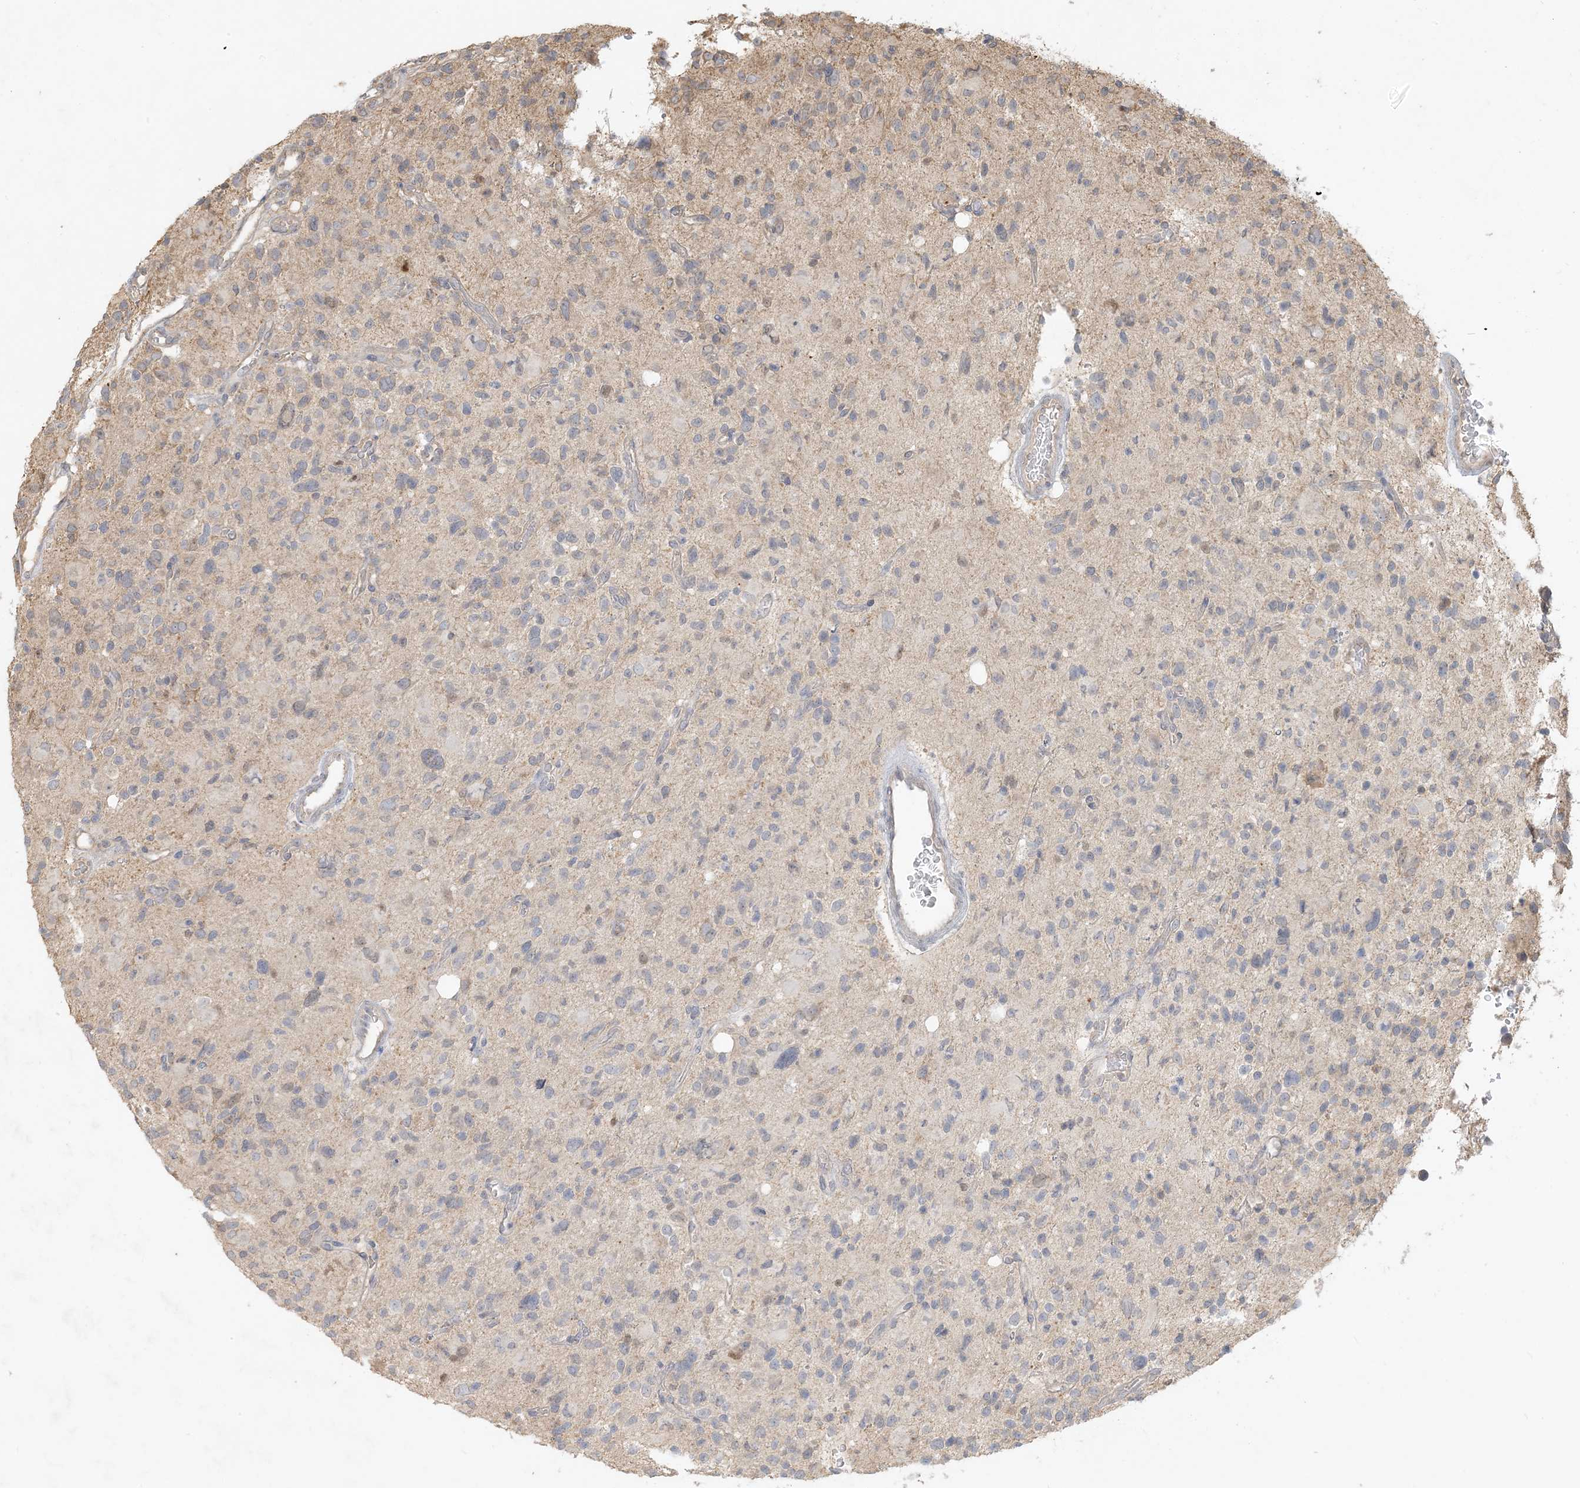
{"staining": {"intensity": "negative", "quantity": "none", "location": "none"}, "tissue": "glioma", "cell_type": "Tumor cells", "image_type": "cancer", "snomed": [{"axis": "morphology", "description": "Glioma, malignant, High grade"}, {"axis": "topography", "description": "Brain"}], "caption": "Glioma was stained to show a protein in brown. There is no significant staining in tumor cells.", "gene": "MCOLN1", "patient": {"sex": "male", "age": 48}}